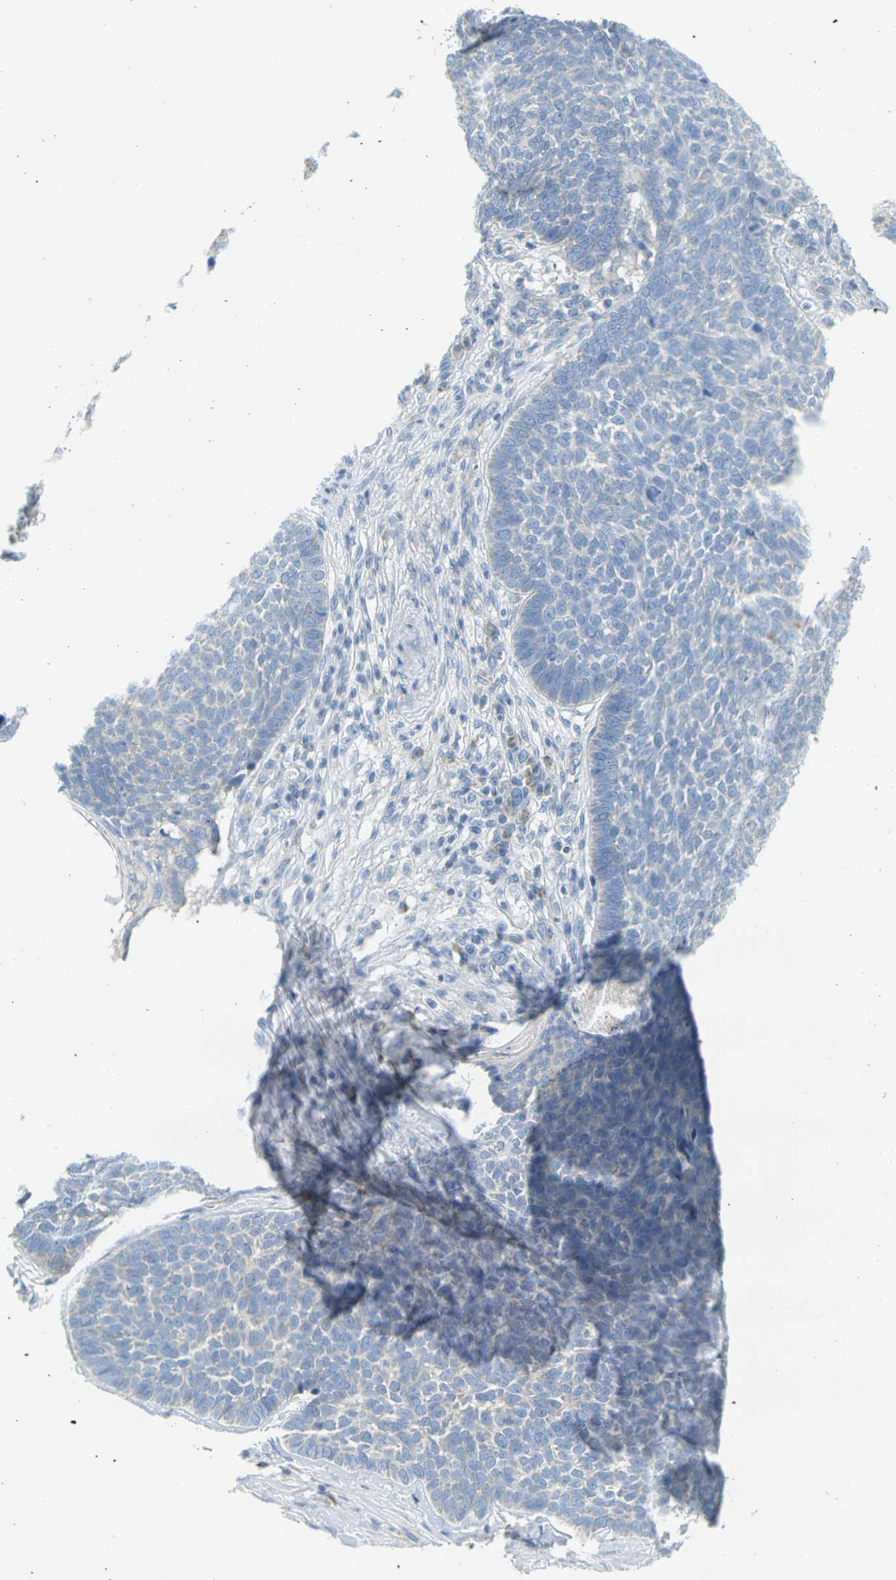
{"staining": {"intensity": "negative", "quantity": "none", "location": "none"}, "tissue": "skin cancer", "cell_type": "Tumor cells", "image_type": "cancer", "snomed": [{"axis": "morphology", "description": "Basal cell carcinoma"}, {"axis": "topography", "description": "Skin"}], "caption": "A micrograph of skin basal cell carcinoma stained for a protein demonstrates no brown staining in tumor cells.", "gene": "PARD6B", "patient": {"sex": "male", "age": 84}}